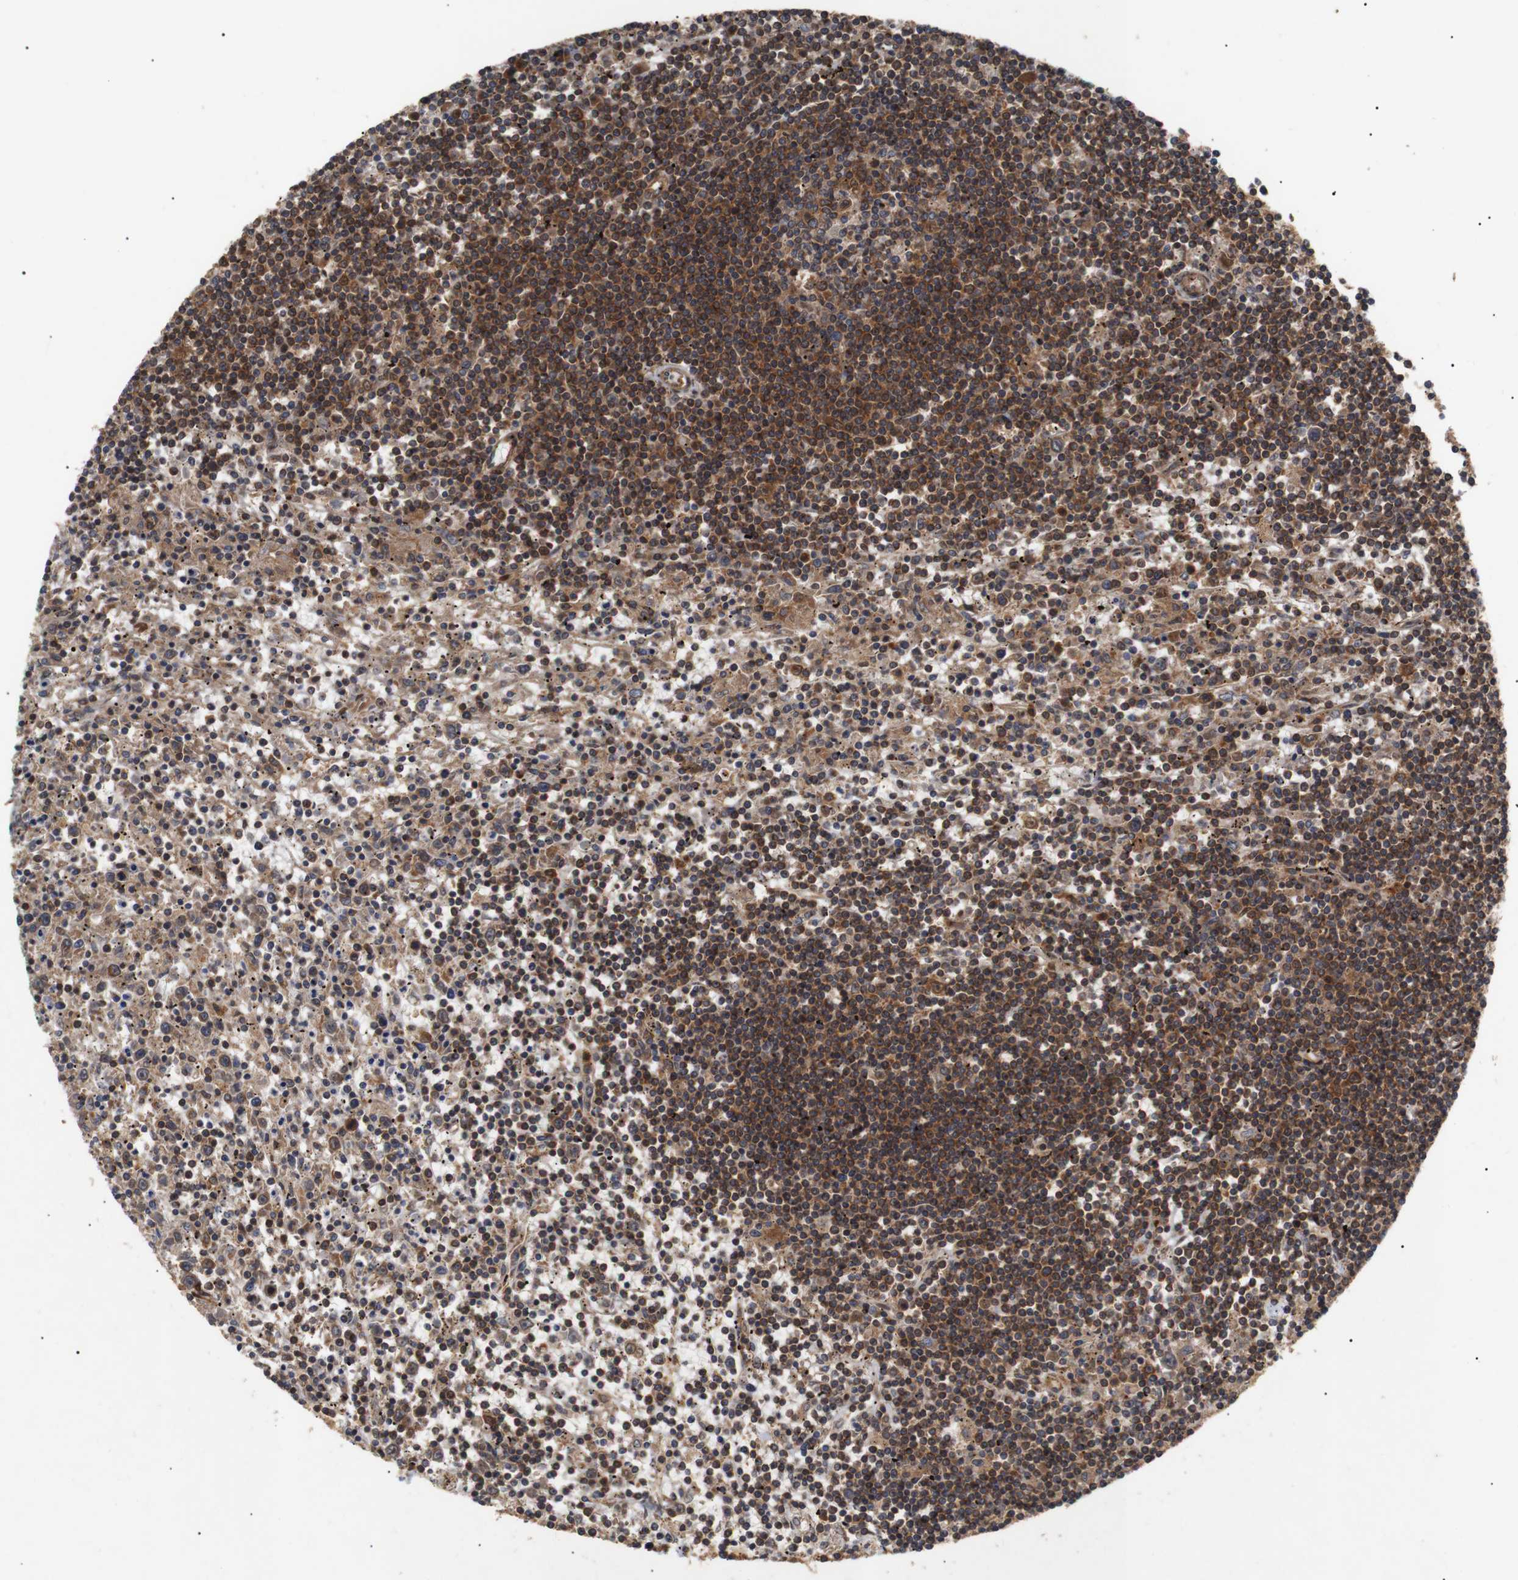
{"staining": {"intensity": "strong", "quantity": ">75%", "location": "cytoplasmic/membranous"}, "tissue": "lymphoma", "cell_type": "Tumor cells", "image_type": "cancer", "snomed": [{"axis": "morphology", "description": "Malignant lymphoma, non-Hodgkin's type, Low grade"}, {"axis": "topography", "description": "Spleen"}], "caption": "Human lymphoma stained for a protein (brown) reveals strong cytoplasmic/membranous positive positivity in about >75% of tumor cells.", "gene": "PAWR", "patient": {"sex": "male", "age": 76}}